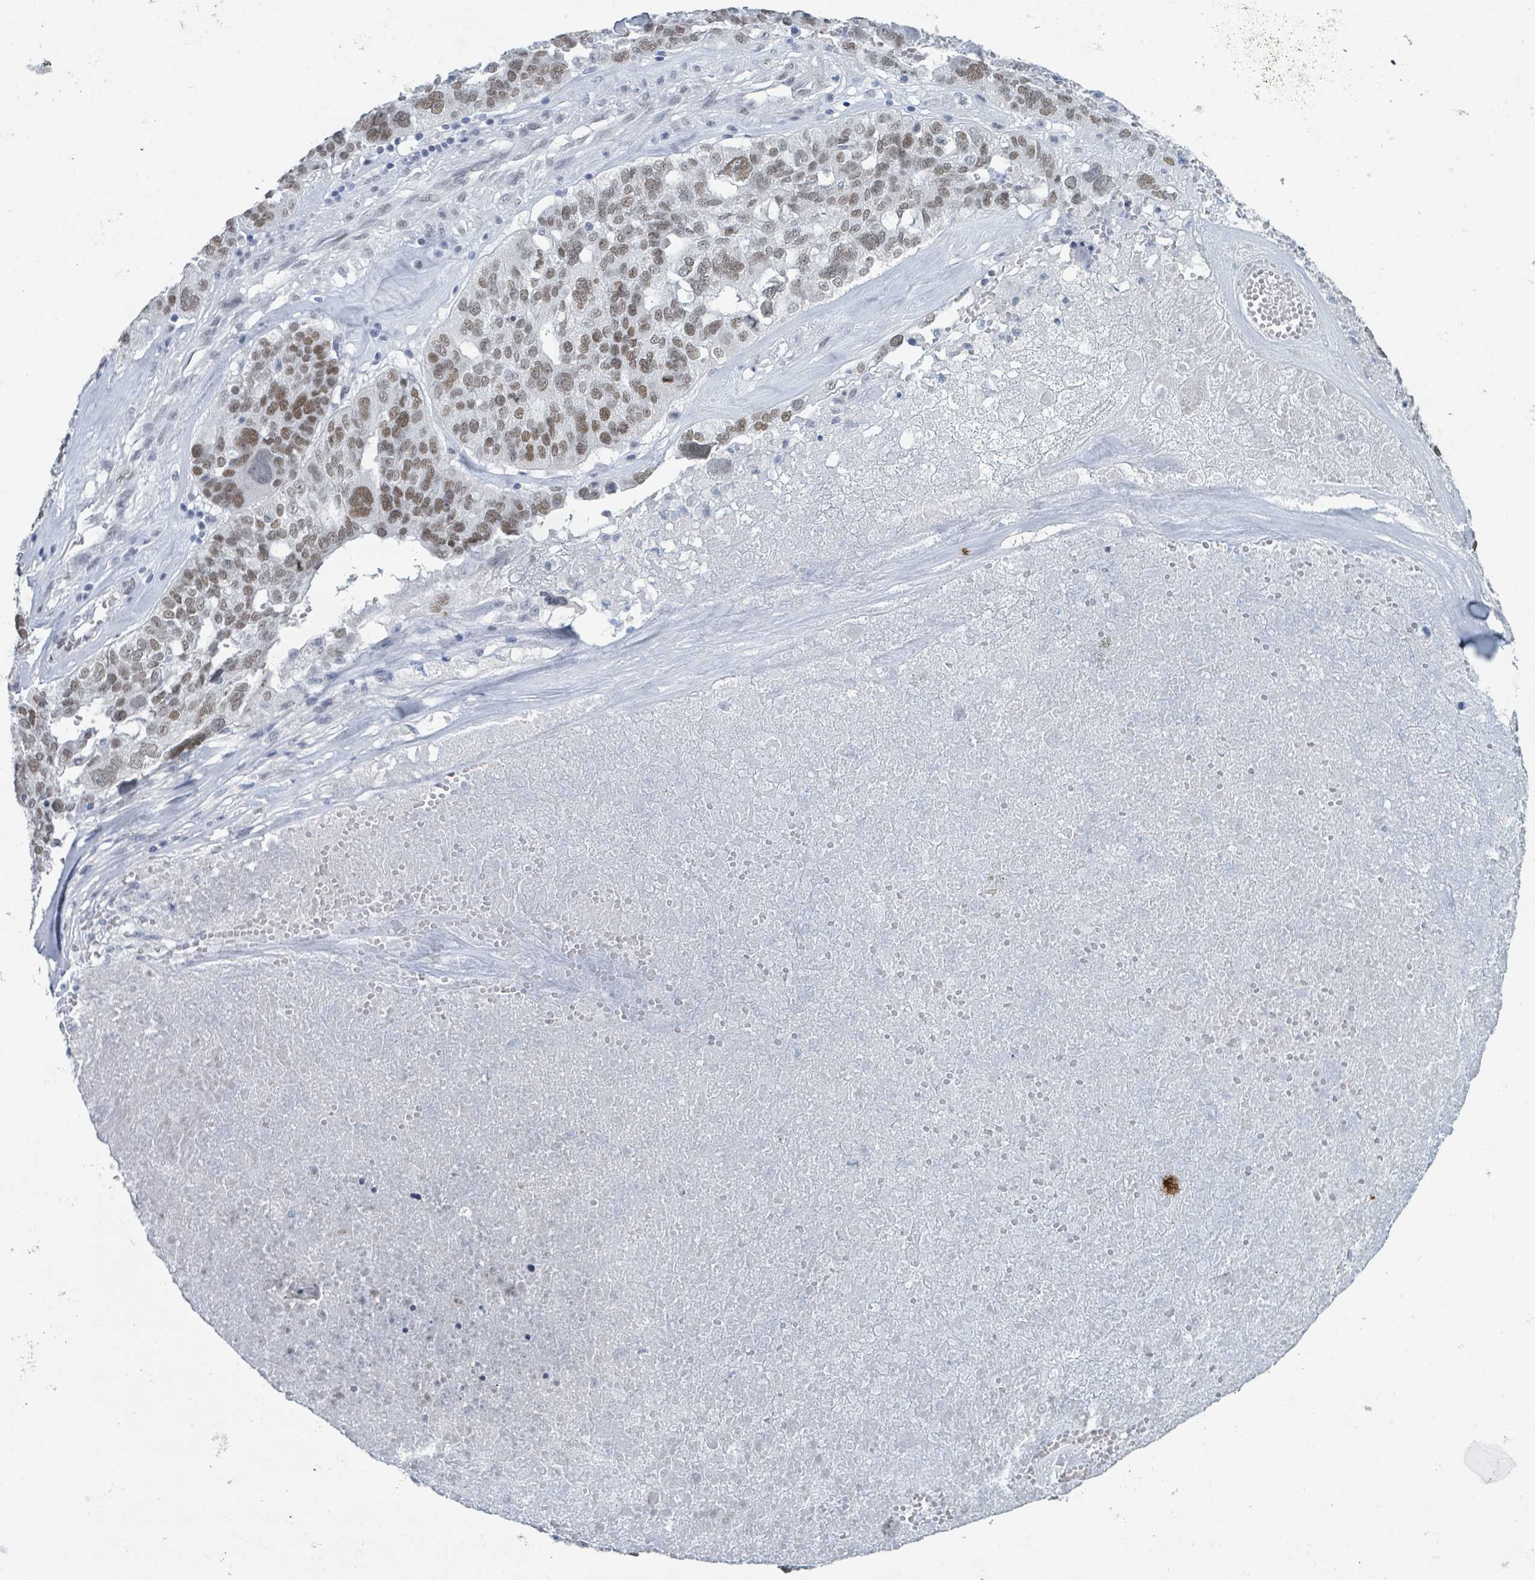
{"staining": {"intensity": "moderate", "quantity": ">75%", "location": "nuclear"}, "tissue": "ovarian cancer", "cell_type": "Tumor cells", "image_type": "cancer", "snomed": [{"axis": "morphology", "description": "Cystadenocarcinoma, serous, NOS"}, {"axis": "topography", "description": "Ovary"}], "caption": "This is an image of immunohistochemistry staining of ovarian cancer, which shows moderate positivity in the nuclear of tumor cells.", "gene": "EHMT2", "patient": {"sex": "female", "age": 59}}